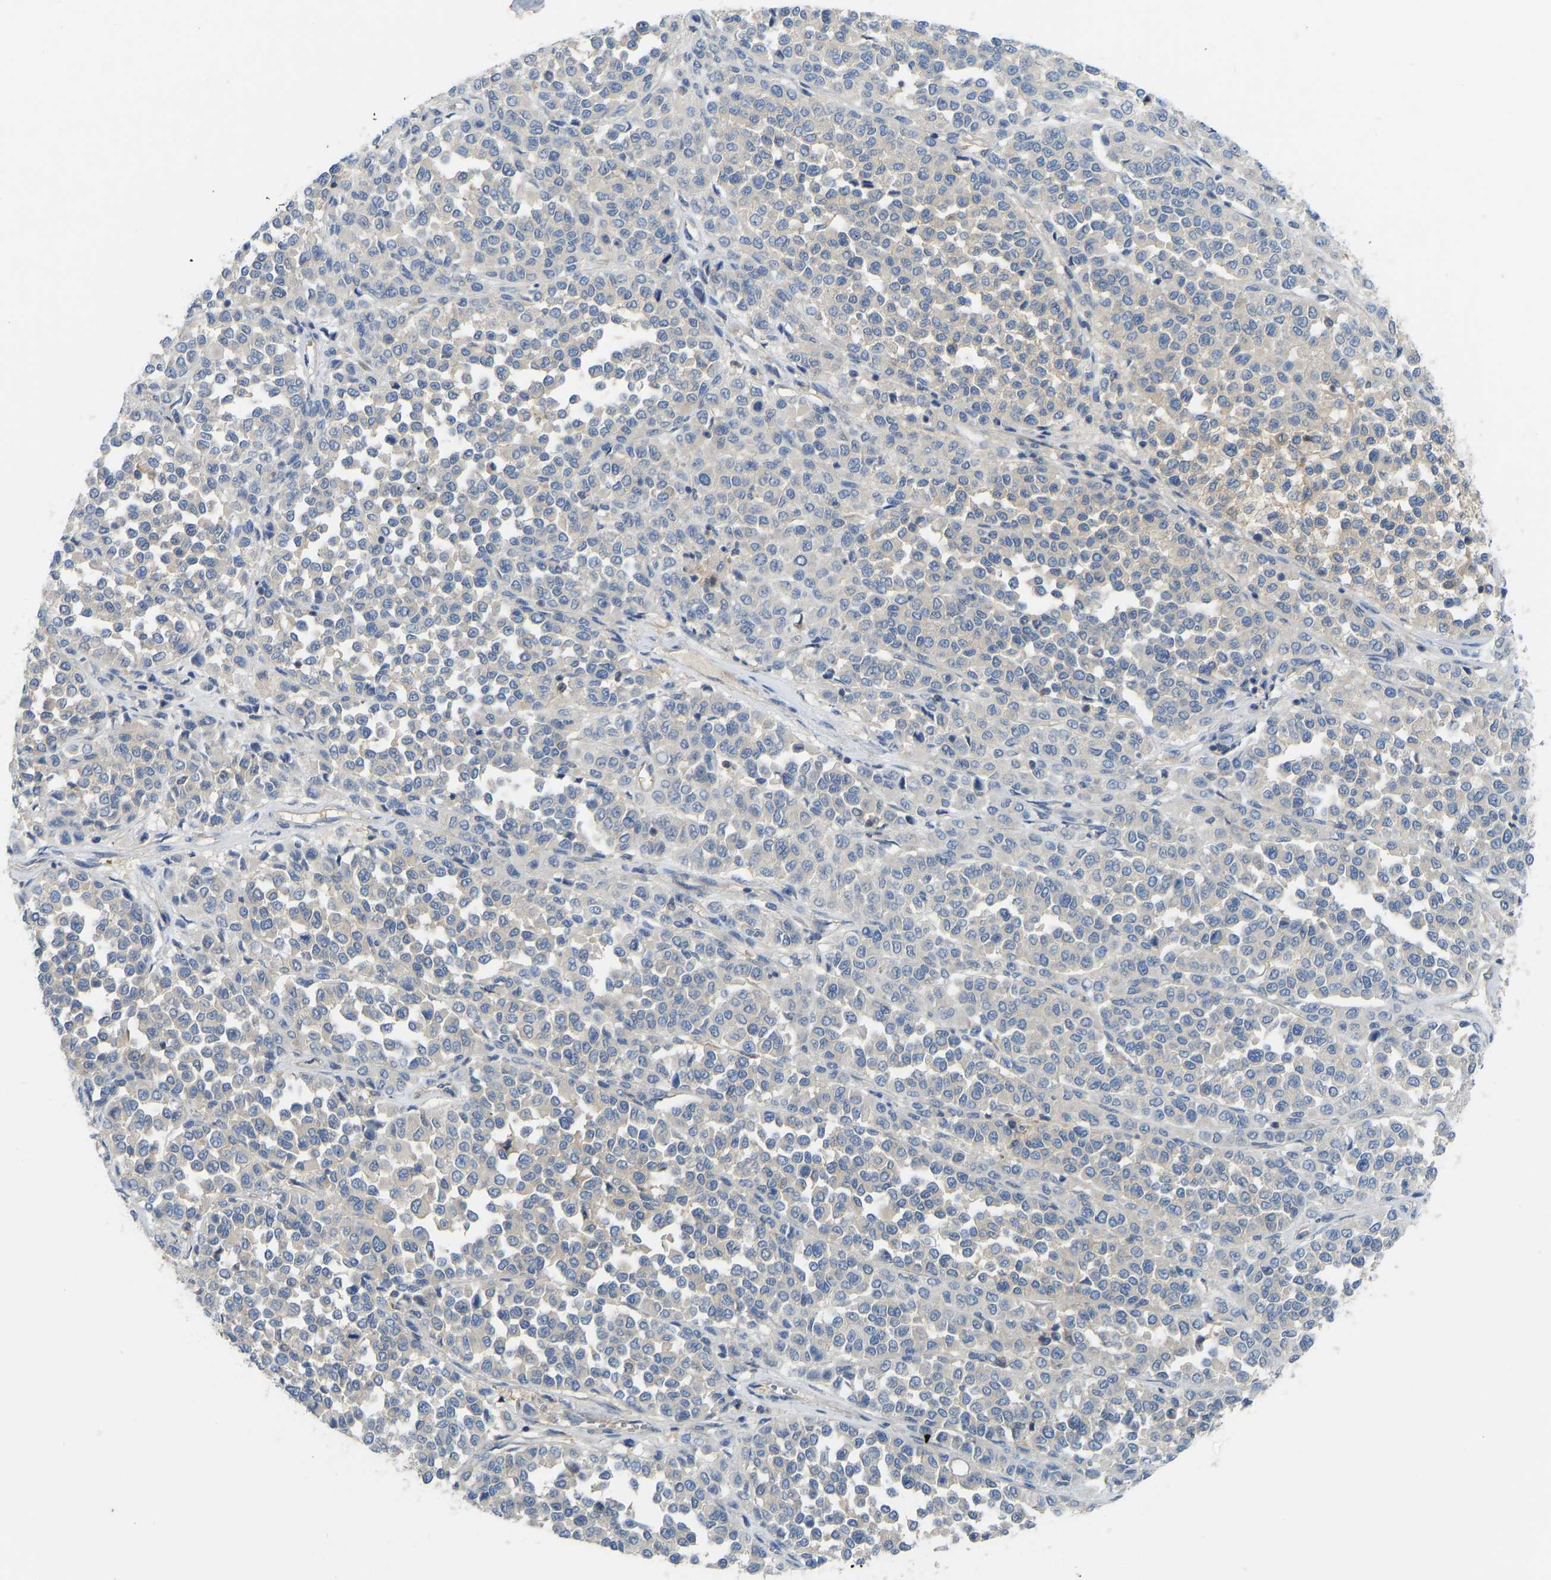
{"staining": {"intensity": "negative", "quantity": "none", "location": "none"}, "tissue": "melanoma", "cell_type": "Tumor cells", "image_type": "cancer", "snomed": [{"axis": "morphology", "description": "Malignant melanoma, Metastatic site"}, {"axis": "topography", "description": "Pancreas"}], "caption": "IHC image of neoplastic tissue: human malignant melanoma (metastatic site) stained with DAB reveals no significant protein staining in tumor cells.", "gene": "PPP3CA", "patient": {"sex": "female", "age": 30}}